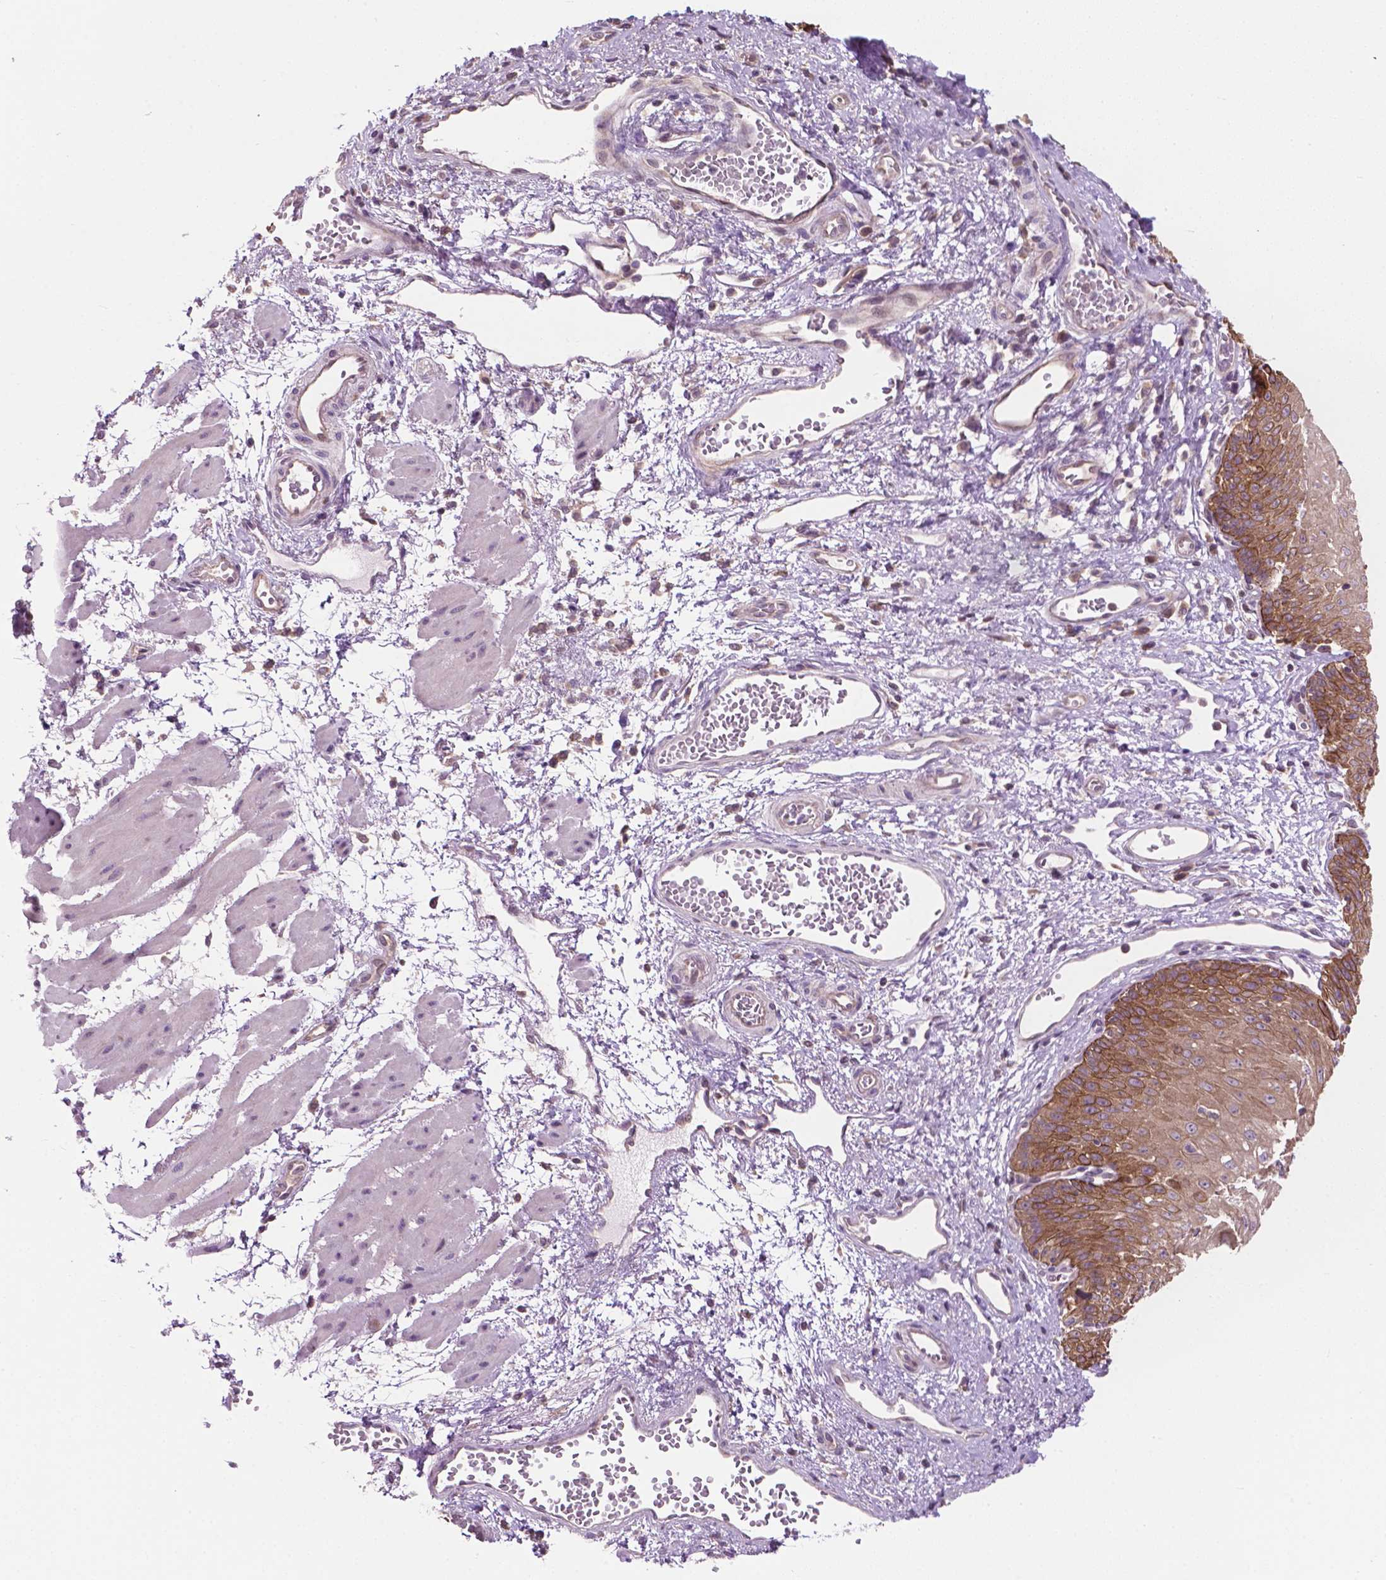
{"staining": {"intensity": "moderate", "quantity": ">75%", "location": "cytoplasmic/membranous"}, "tissue": "esophagus", "cell_type": "Squamous epithelial cells", "image_type": "normal", "snomed": [{"axis": "morphology", "description": "Normal tissue, NOS"}, {"axis": "topography", "description": "Esophagus"}], "caption": "Moderate cytoplasmic/membranous positivity is present in approximately >75% of squamous epithelial cells in unremarkable esophagus.", "gene": "MZT1", "patient": {"sex": "male", "age": 71}}